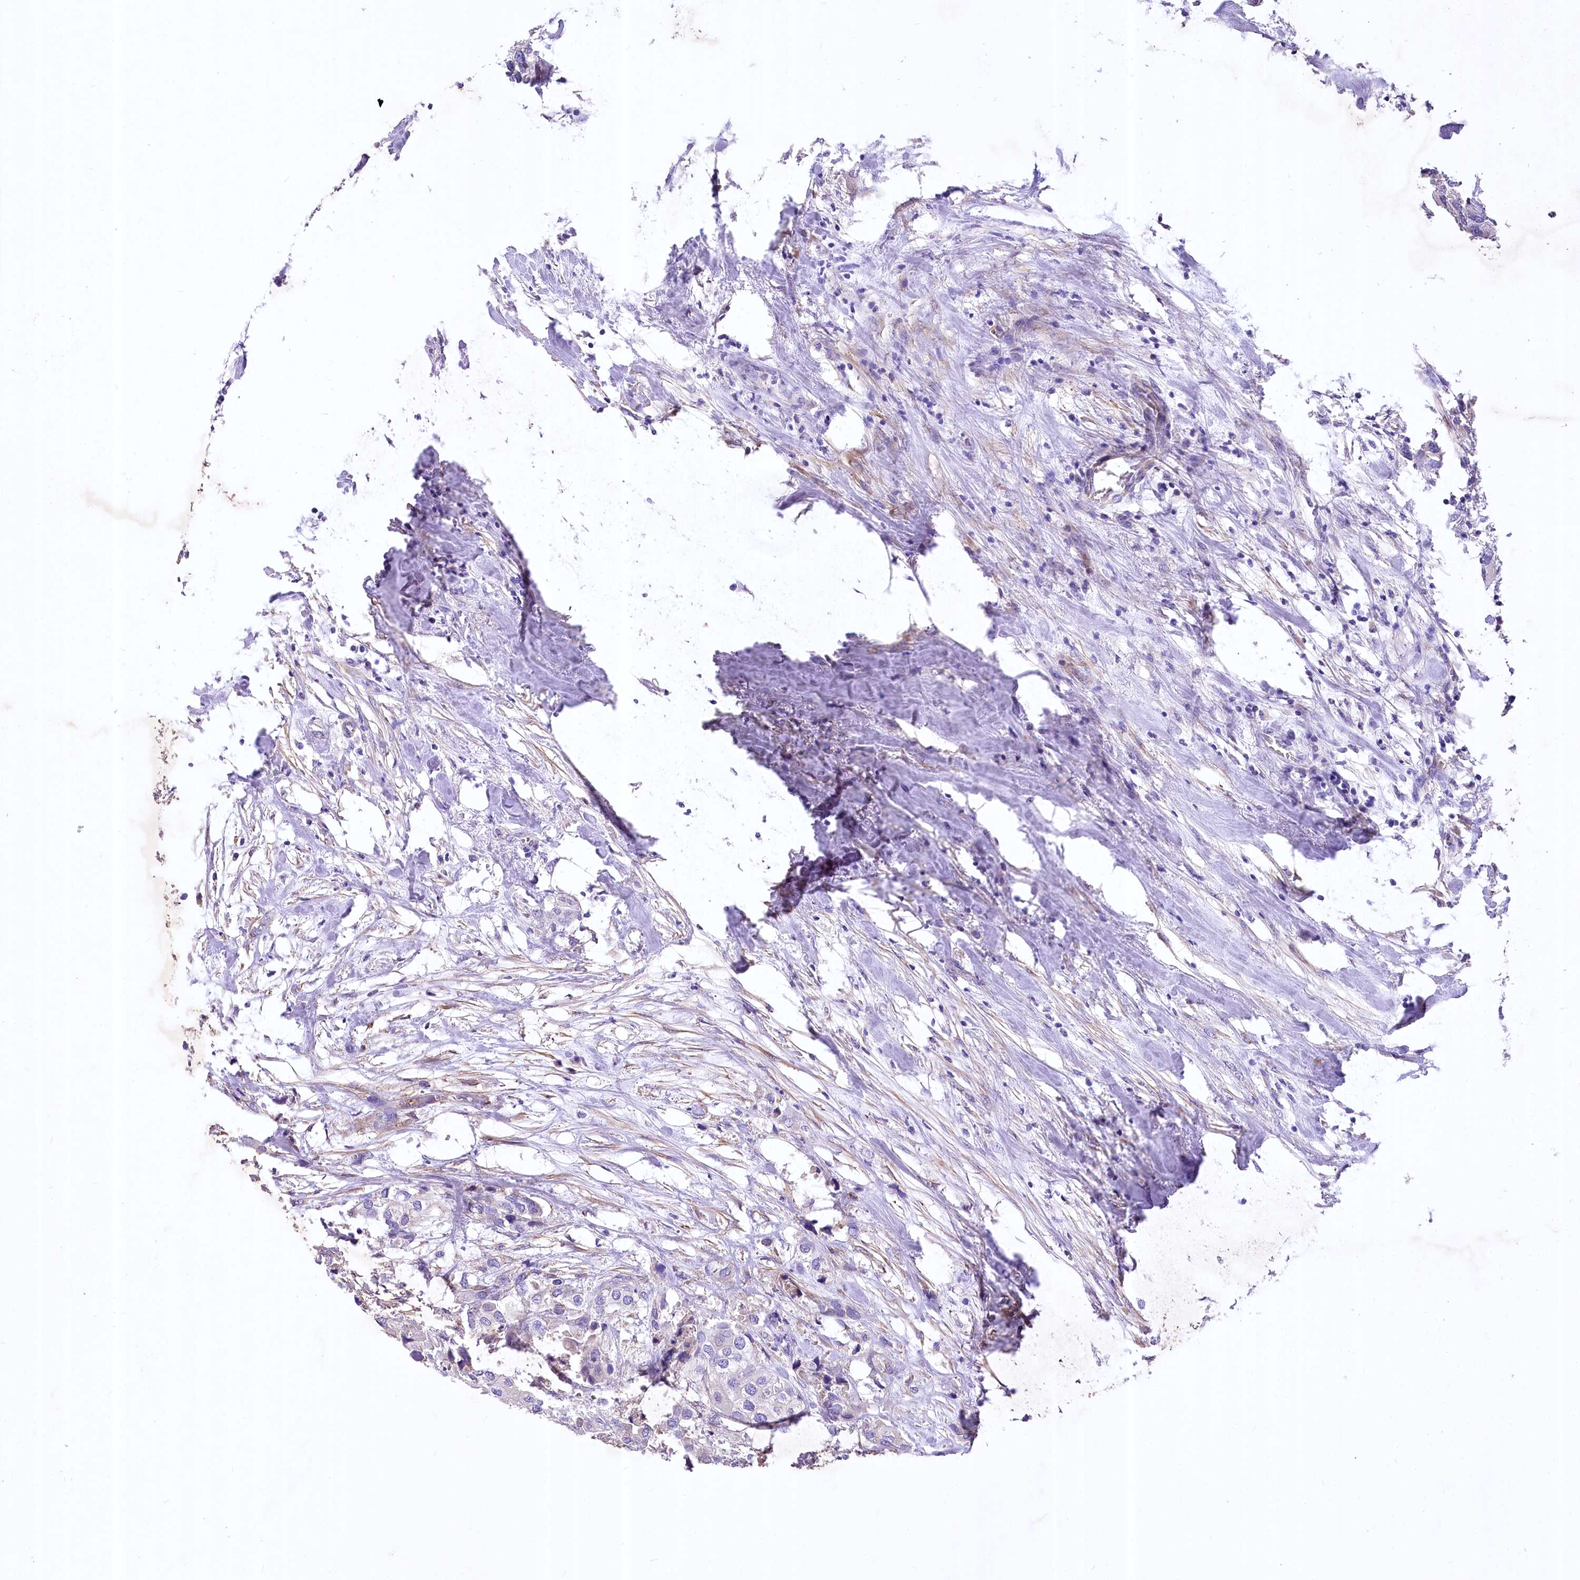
{"staining": {"intensity": "negative", "quantity": "none", "location": "none"}, "tissue": "urothelial cancer", "cell_type": "Tumor cells", "image_type": "cancer", "snomed": [{"axis": "morphology", "description": "Urothelial carcinoma, High grade"}, {"axis": "topography", "description": "Urinary bladder"}], "caption": "Urothelial carcinoma (high-grade) stained for a protein using immunohistochemistry (IHC) demonstrates no staining tumor cells.", "gene": "RDH16", "patient": {"sex": "male", "age": 64}}